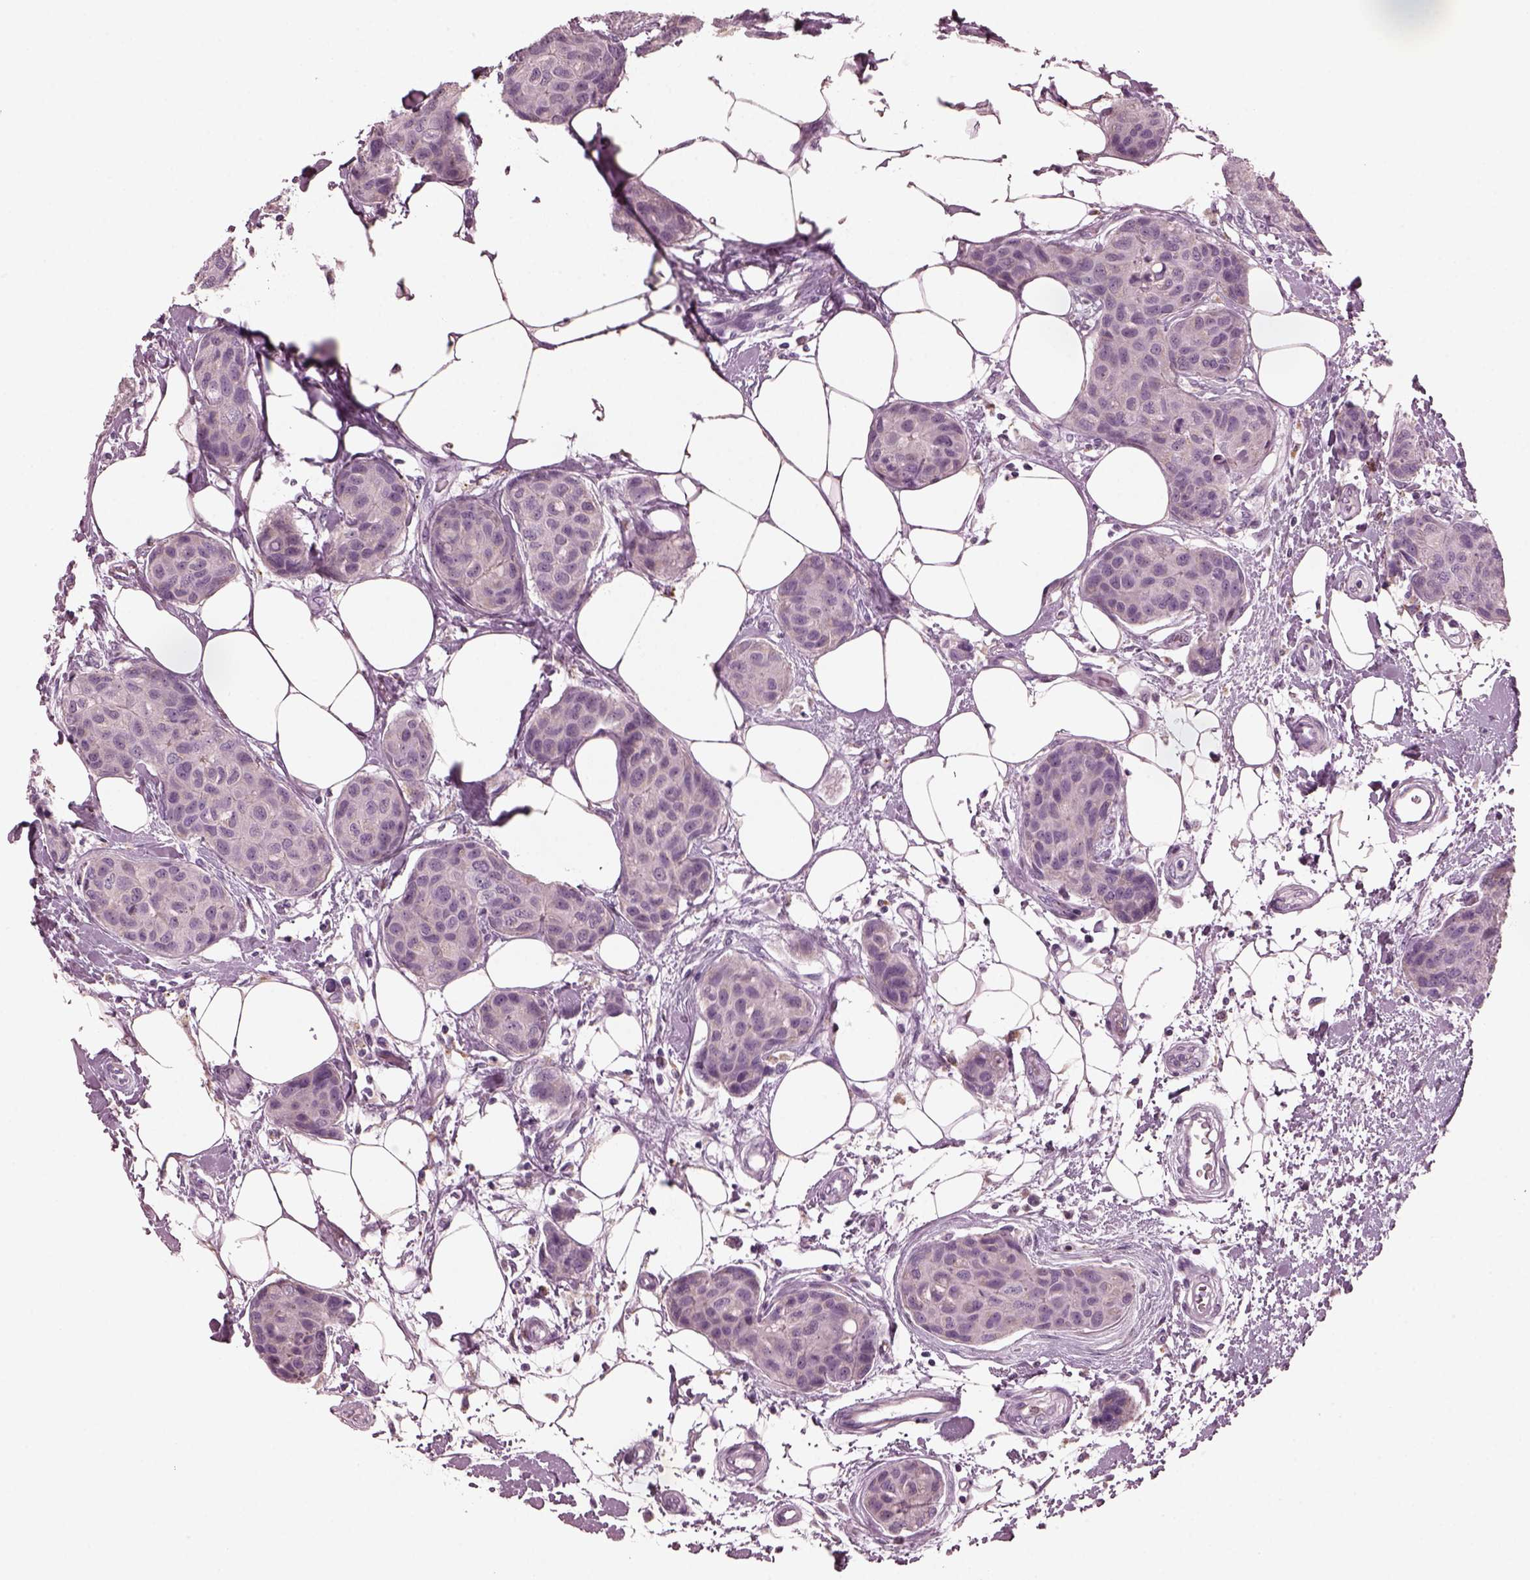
{"staining": {"intensity": "negative", "quantity": "none", "location": "none"}, "tissue": "breast cancer", "cell_type": "Tumor cells", "image_type": "cancer", "snomed": [{"axis": "morphology", "description": "Duct carcinoma"}, {"axis": "topography", "description": "Breast"}], "caption": "Immunohistochemistry (IHC) histopathology image of breast cancer (intraductal carcinoma) stained for a protein (brown), which demonstrates no positivity in tumor cells.", "gene": "SLAMF8", "patient": {"sex": "female", "age": 80}}